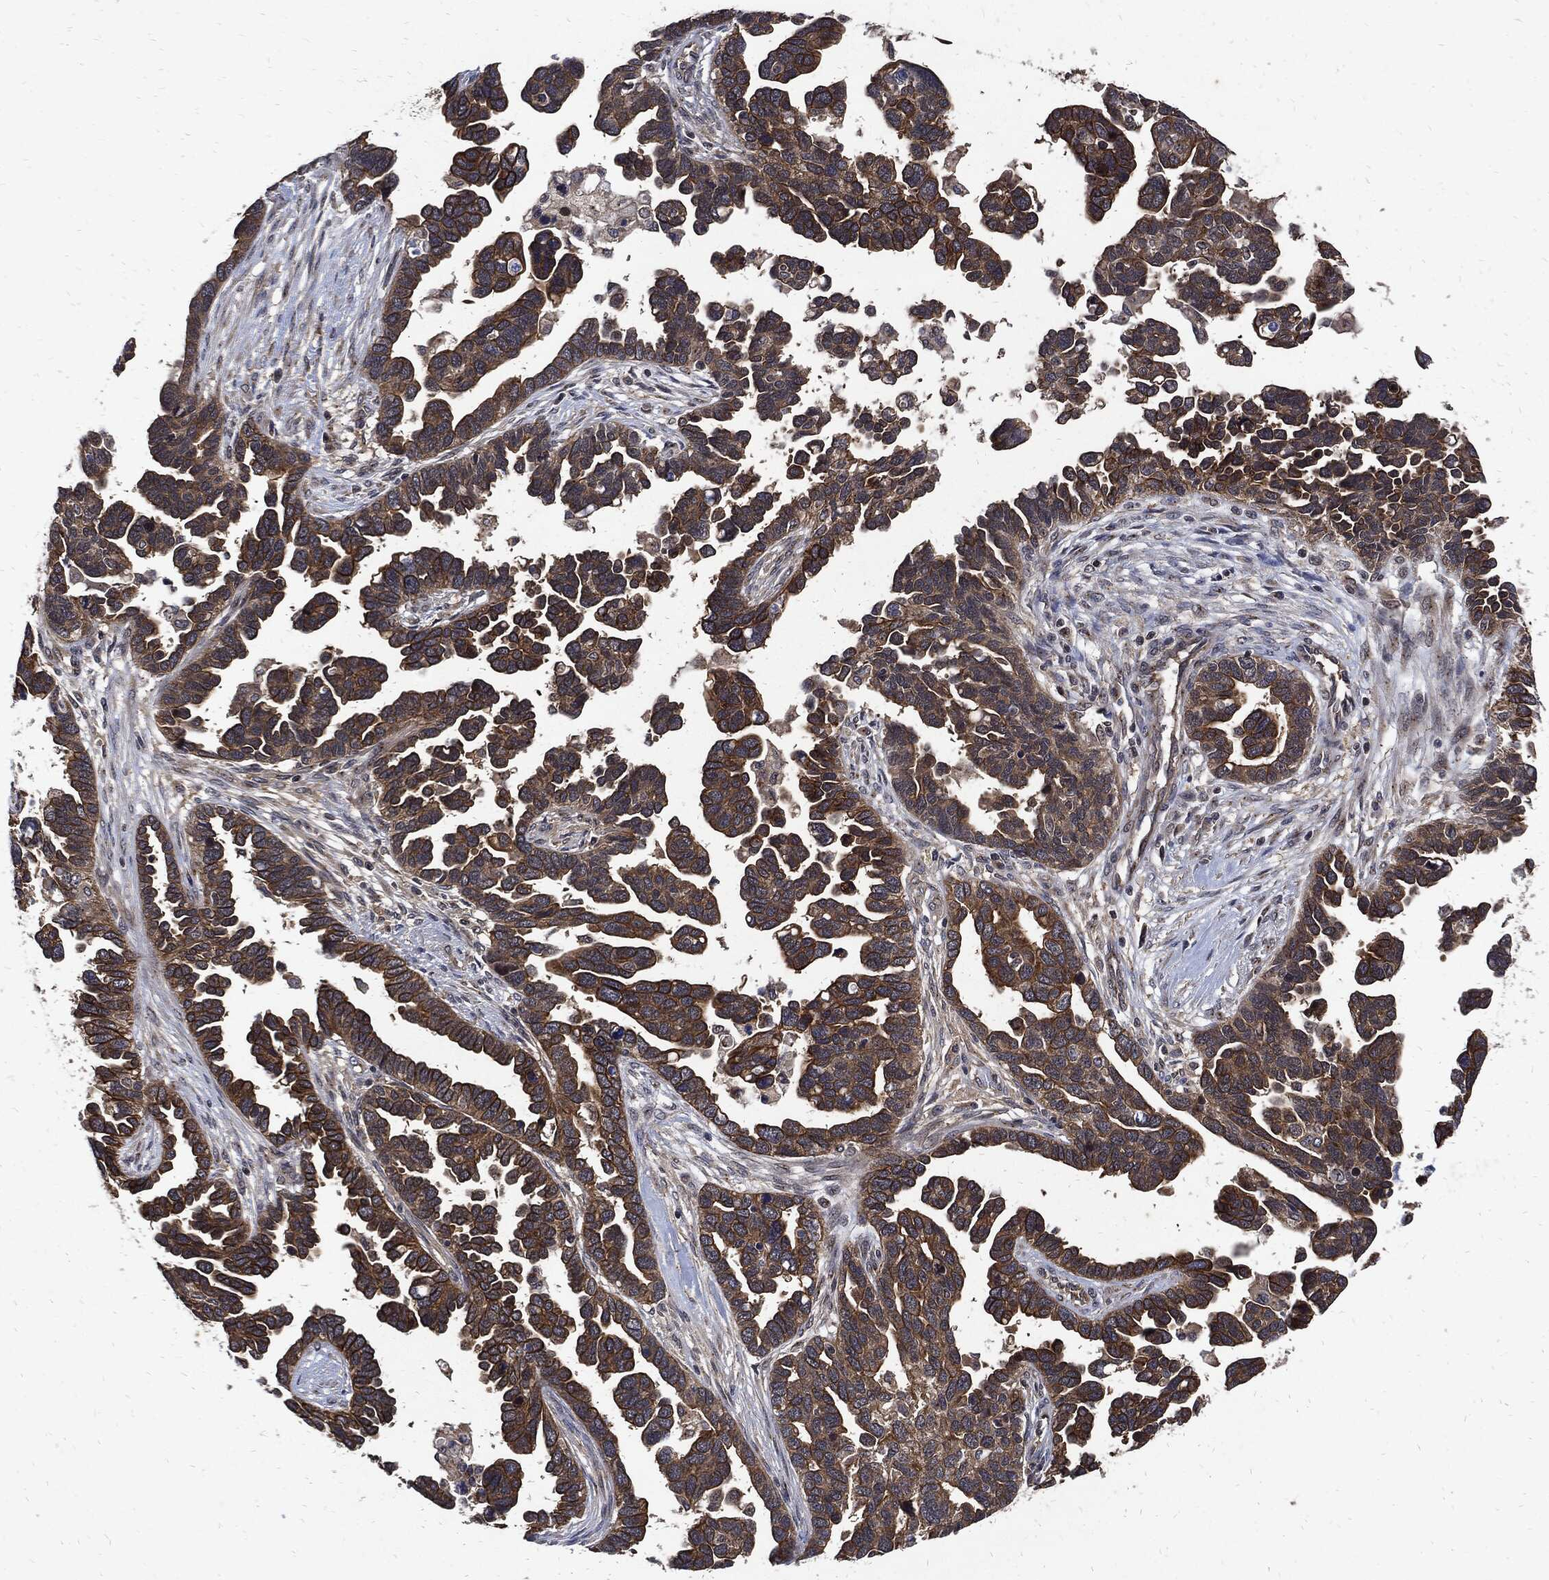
{"staining": {"intensity": "strong", "quantity": ">75%", "location": "cytoplasmic/membranous"}, "tissue": "ovarian cancer", "cell_type": "Tumor cells", "image_type": "cancer", "snomed": [{"axis": "morphology", "description": "Cystadenocarcinoma, serous, NOS"}, {"axis": "topography", "description": "Ovary"}], "caption": "Immunohistochemistry photomicrograph of human serous cystadenocarcinoma (ovarian) stained for a protein (brown), which exhibits high levels of strong cytoplasmic/membranous positivity in about >75% of tumor cells.", "gene": "DCTN1", "patient": {"sex": "female", "age": 54}}